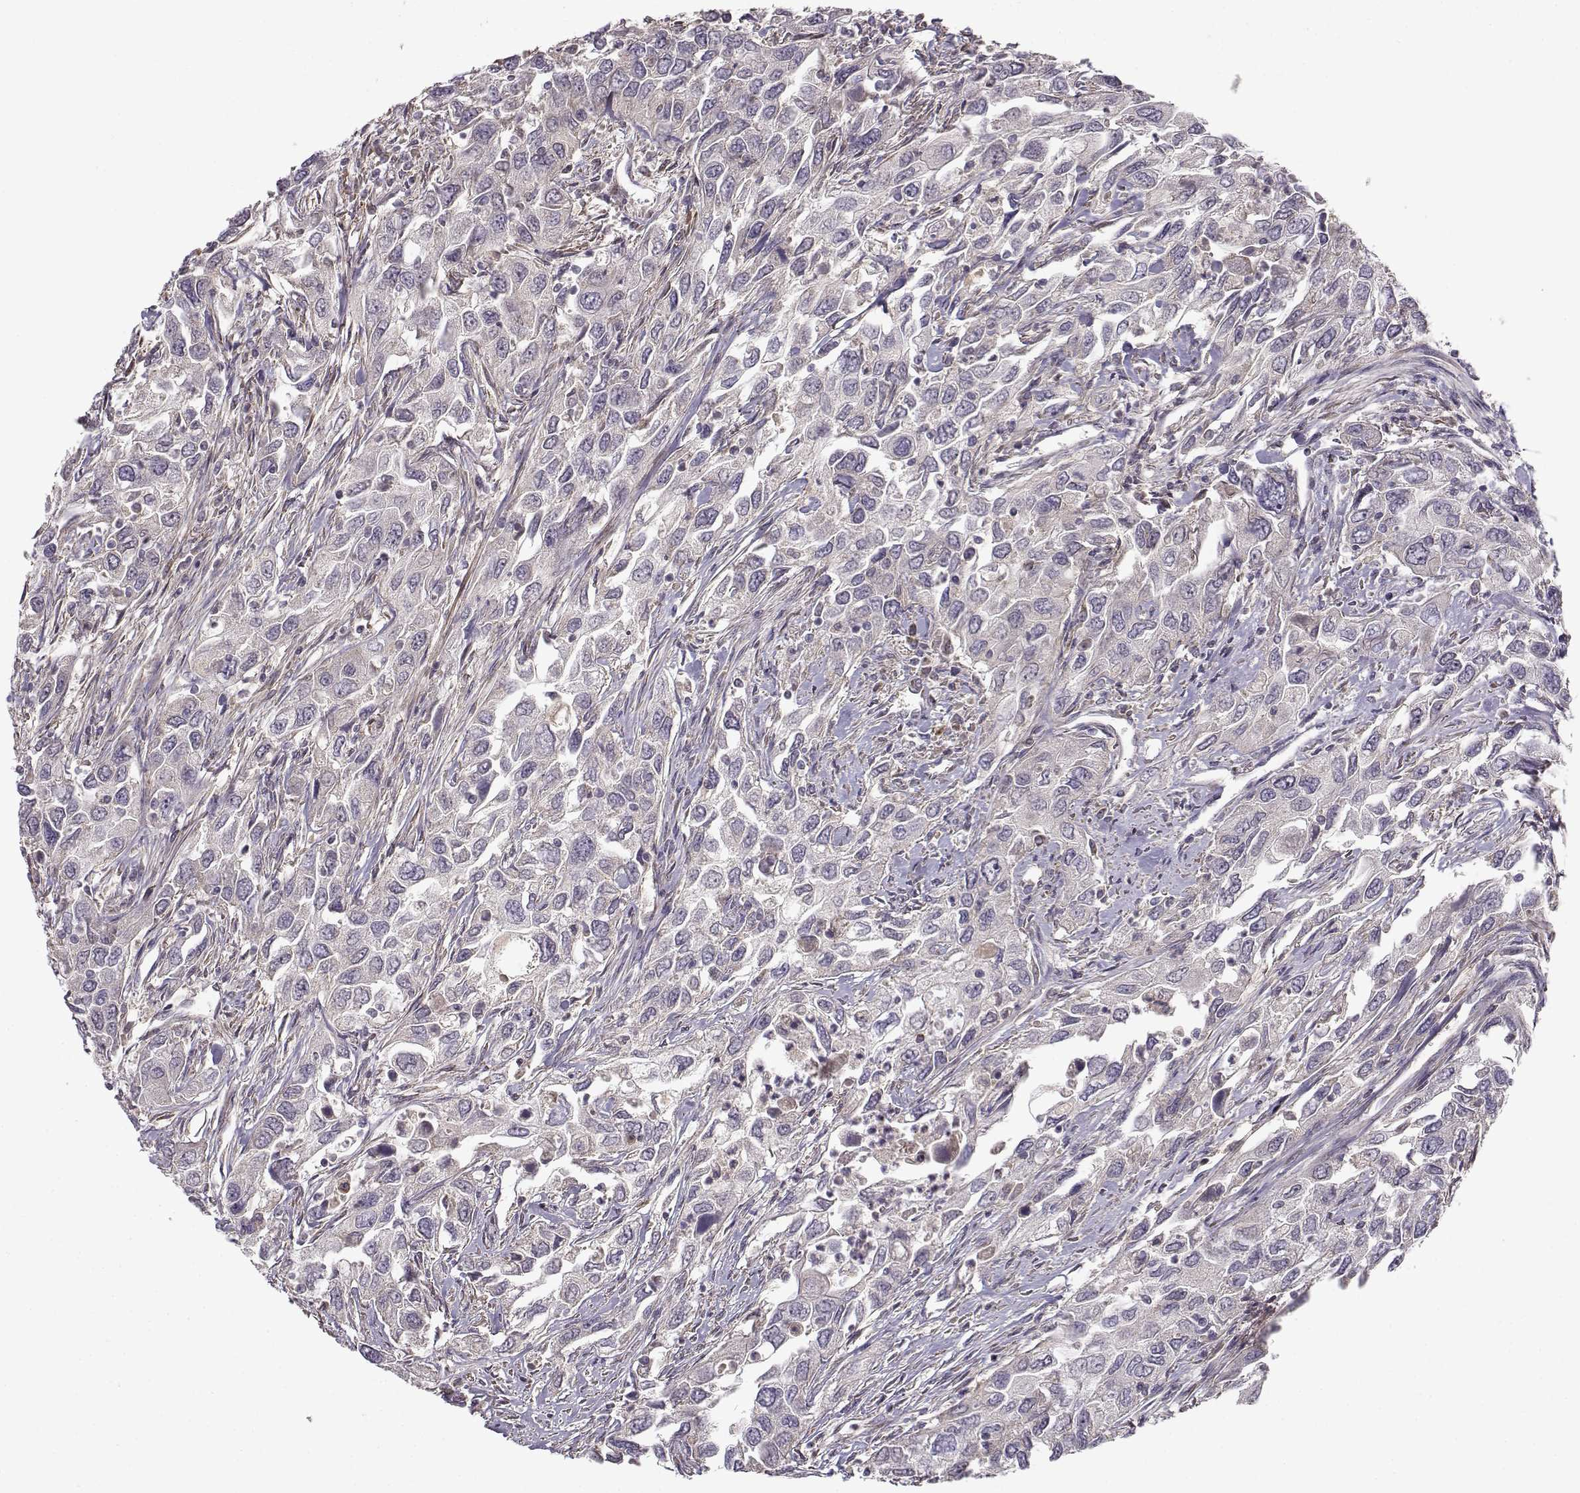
{"staining": {"intensity": "negative", "quantity": "none", "location": "none"}, "tissue": "urothelial cancer", "cell_type": "Tumor cells", "image_type": "cancer", "snomed": [{"axis": "morphology", "description": "Urothelial carcinoma, High grade"}, {"axis": "topography", "description": "Urinary bladder"}], "caption": "This is an immunohistochemistry (IHC) image of human high-grade urothelial carcinoma. There is no staining in tumor cells.", "gene": "ENTPD8", "patient": {"sex": "male", "age": 76}}